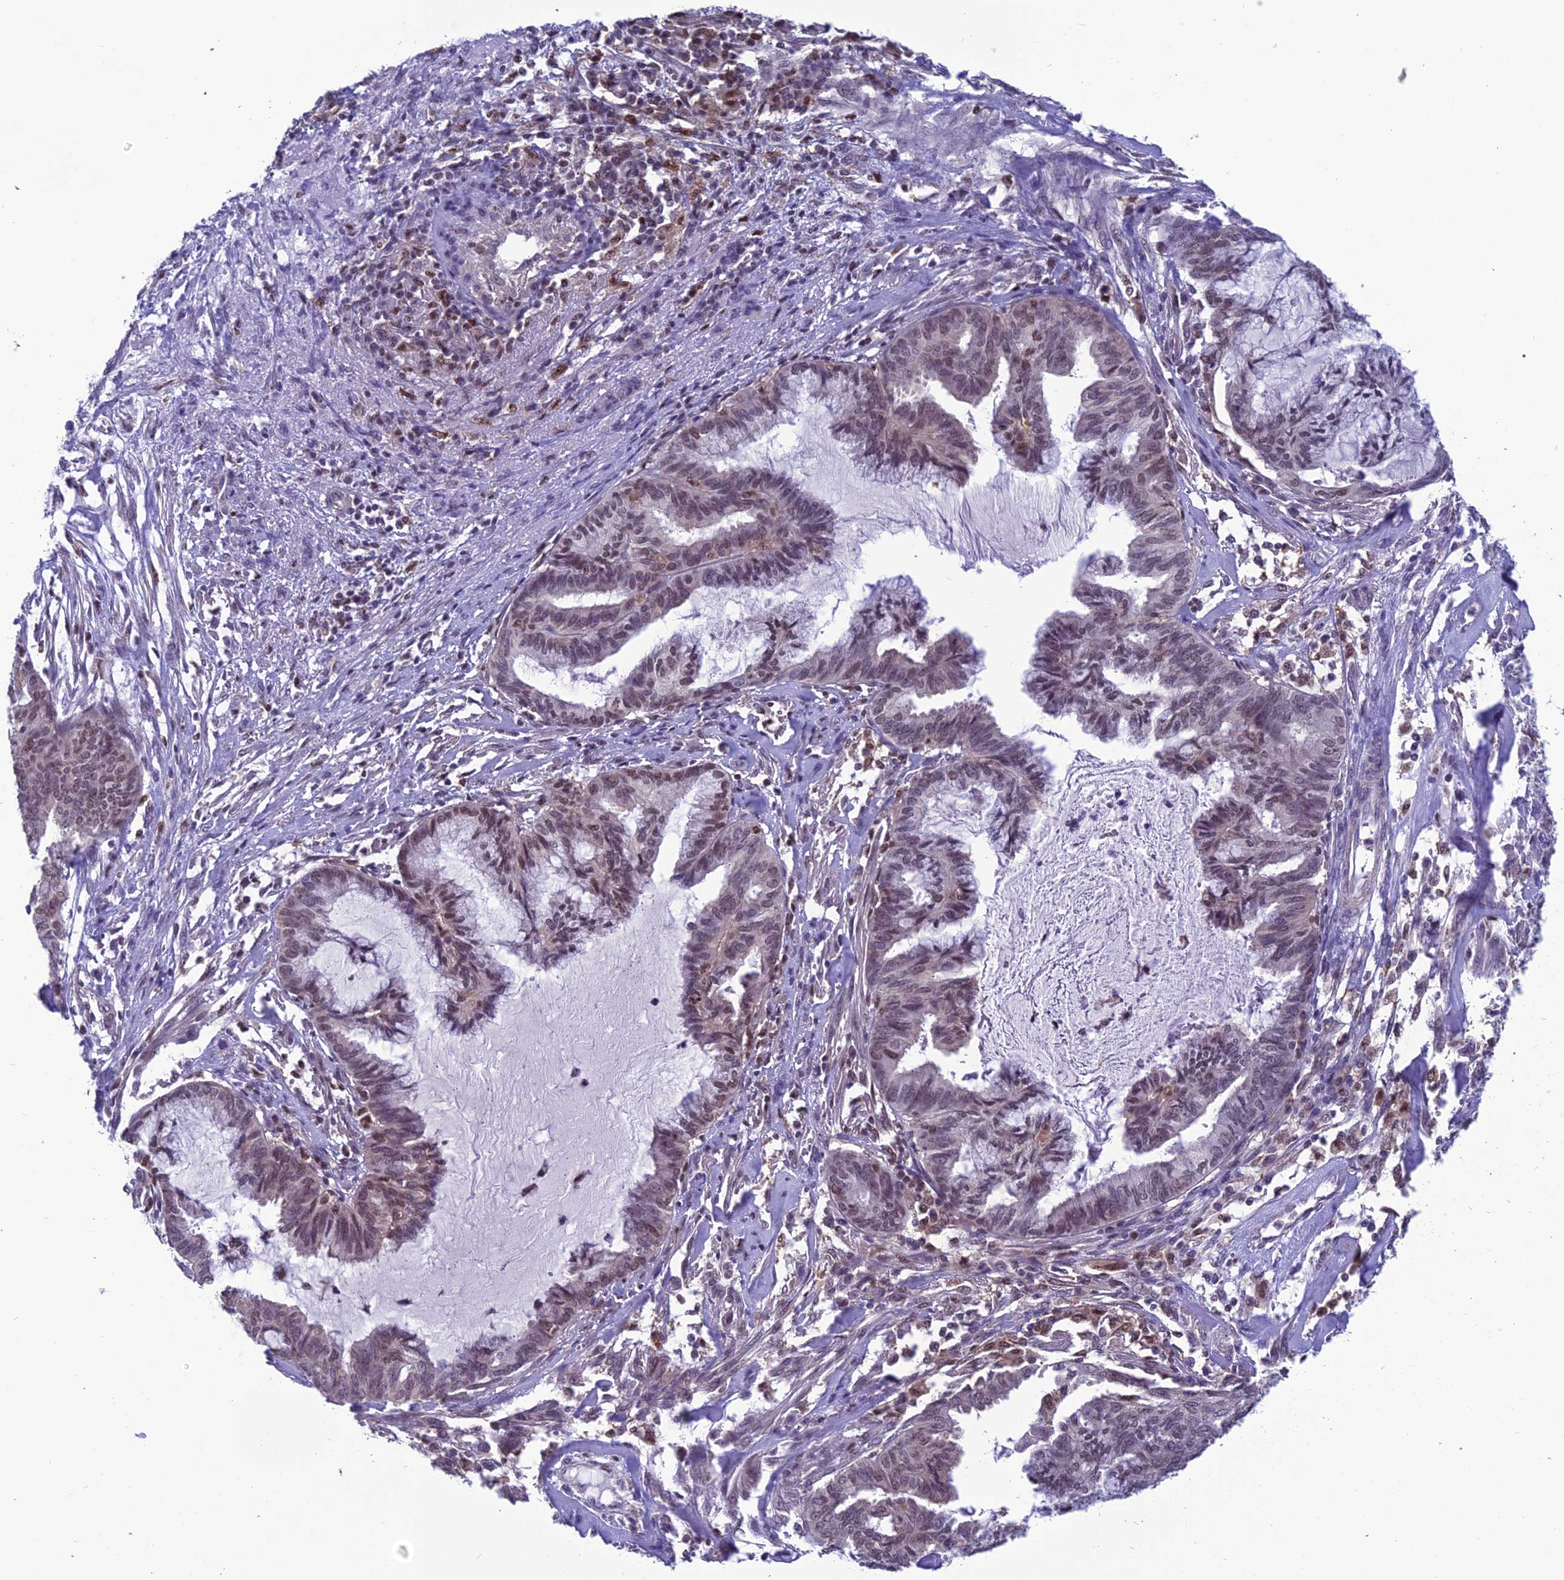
{"staining": {"intensity": "weak", "quantity": "<25%", "location": "nuclear"}, "tissue": "endometrial cancer", "cell_type": "Tumor cells", "image_type": "cancer", "snomed": [{"axis": "morphology", "description": "Adenocarcinoma, NOS"}, {"axis": "topography", "description": "Endometrium"}], "caption": "This is a photomicrograph of IHC staining of endometrial cancer, which shows no staining in tumor cells.", "gene": "MIS12", "patient": {"sex": "female", "age": 86}}